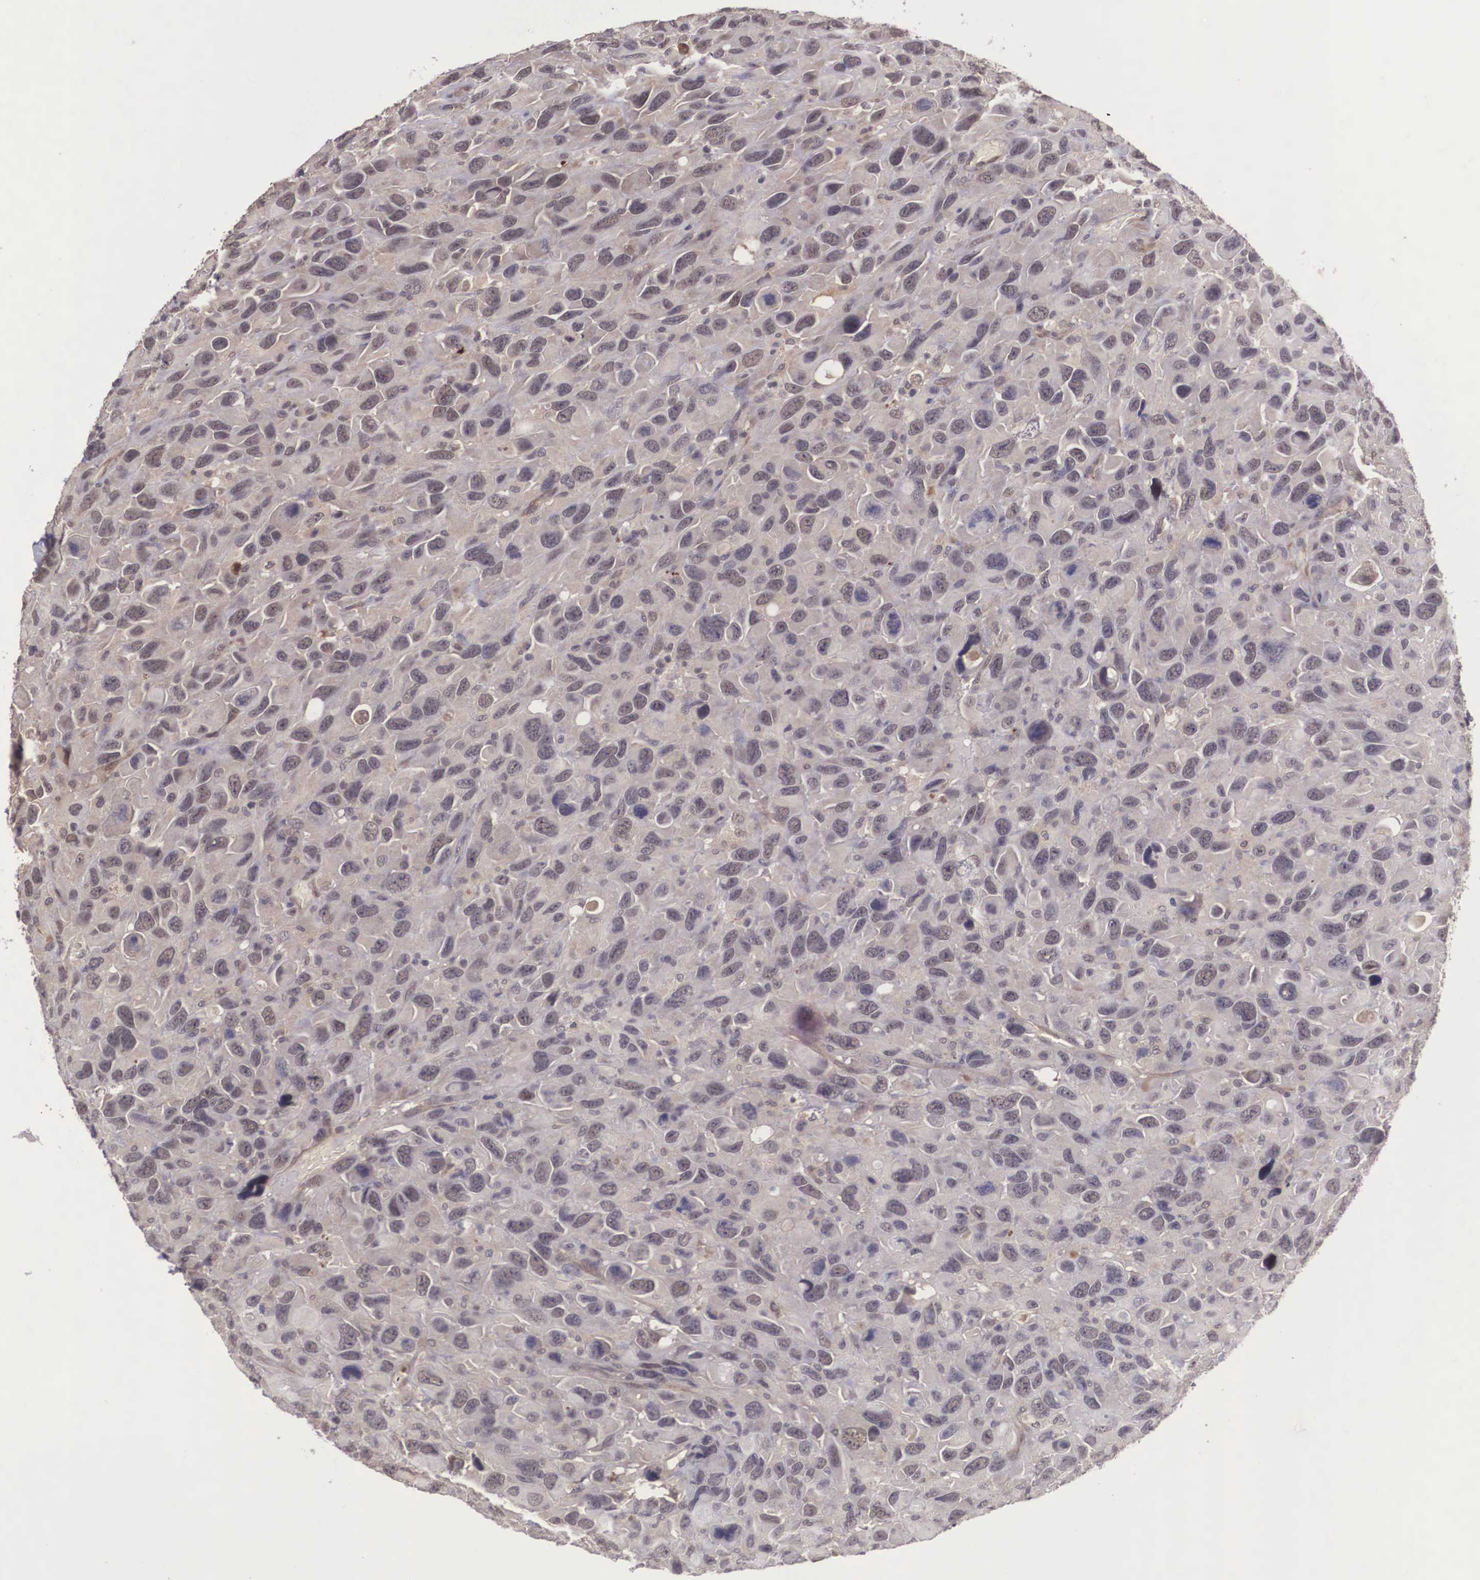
{"staining": {"intensity": "weak", "quantity": ">75%", "location": "cytoplasmic/membranous"}, "tissue": "renal cancer", "cell_type": "Tumor cells", "image_type": "cancer", "snomed": [{"axis": "morphology", "description": "Adenocarcinoma, NOS"}, {"axis": "topography", "description": "Kidney"}], "caption": "Renal cancer stained for a protein (brown) exhibits weak cytoplasmic/membranous positive expression in approximately >75% of tumor cells.", "gene": "VASH1", "patient": {"sex": "male", "age": 79}}